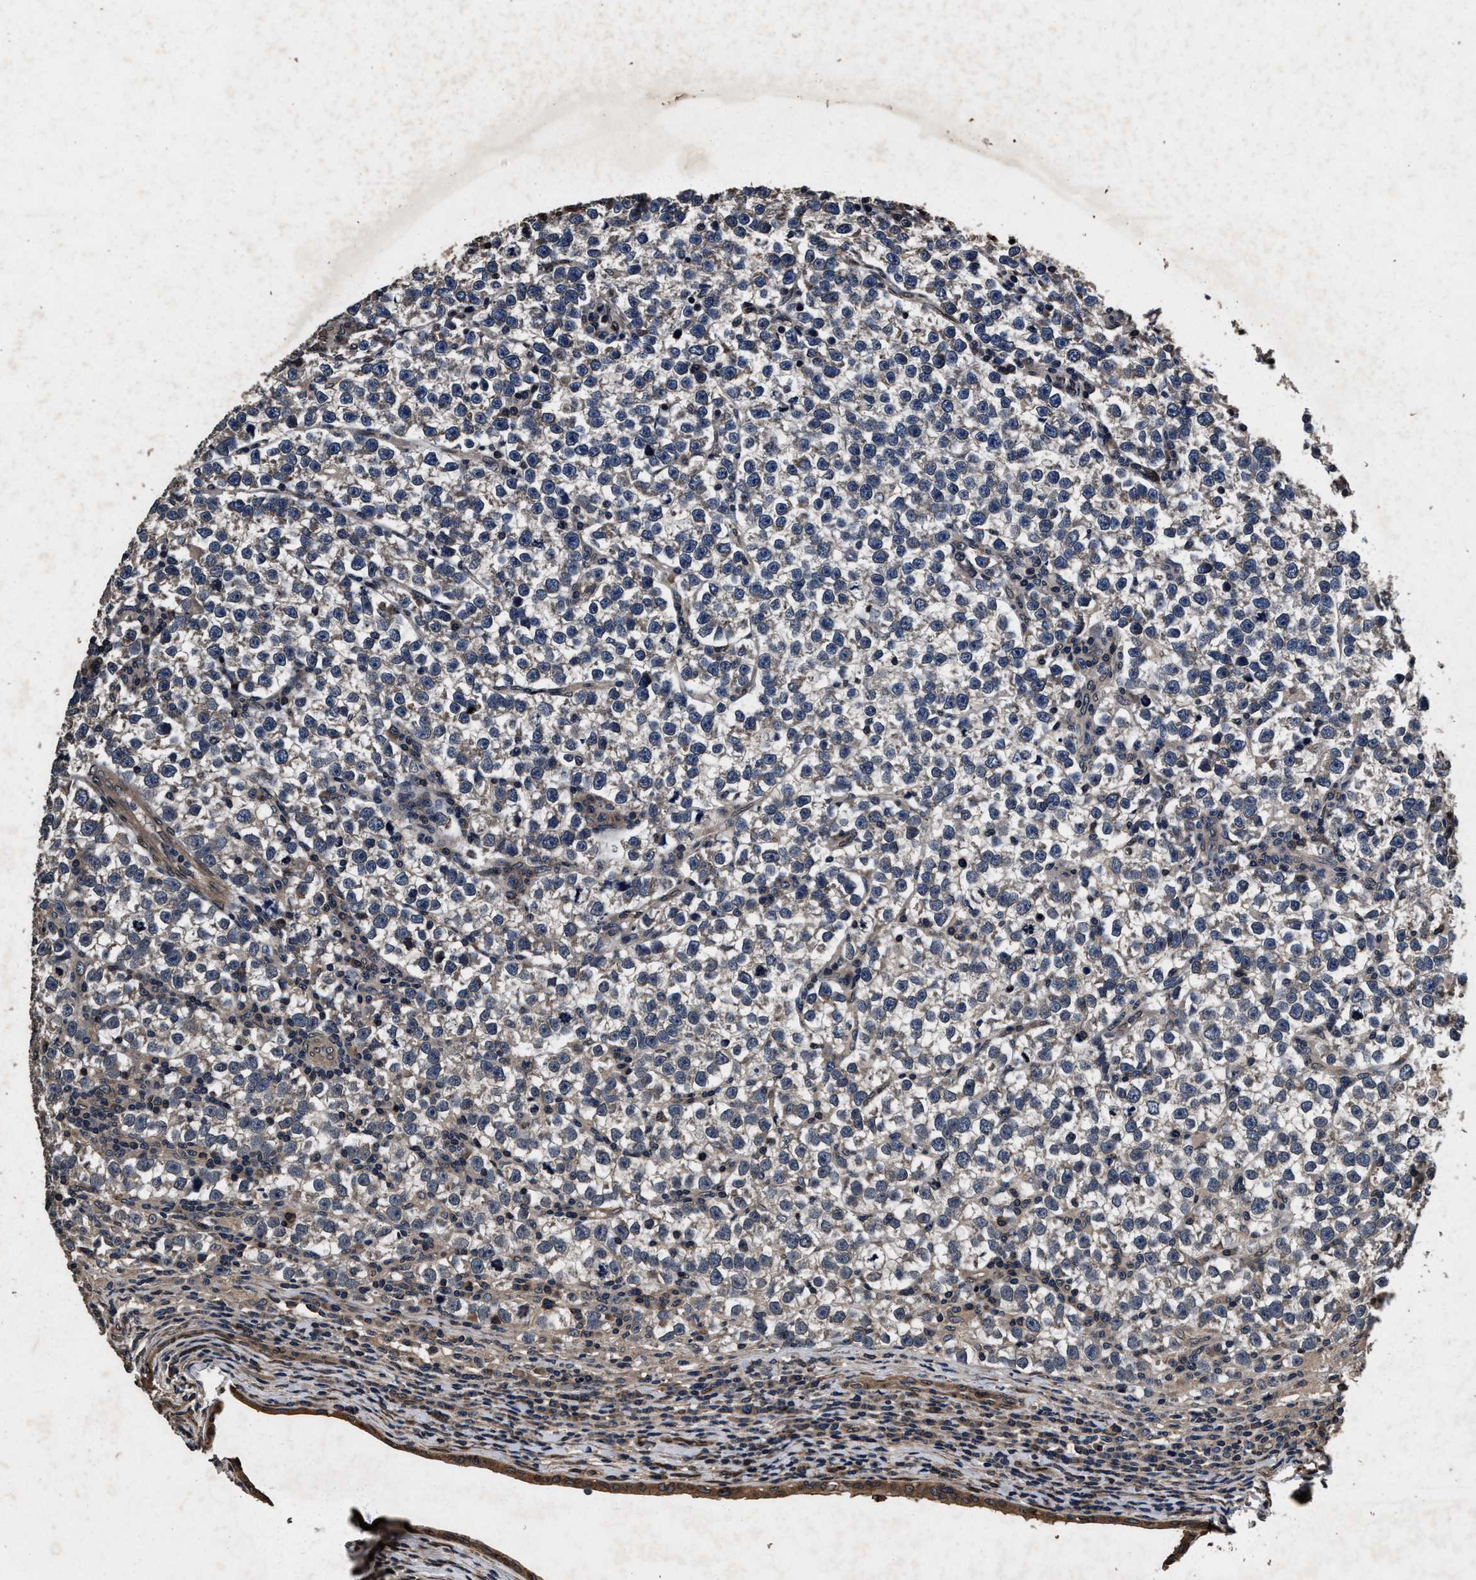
{"staining": {"intensity": "weak", "quantity": "25%-75%", "location": "cytoplasmic/membranous"}, "tissue": "testis cancer", "cell_type": "Tumor cells", "image_type": "cancer", "snomed": [{"axis": "morphology", "description": "Normal tissue, NOS"}, {"axis": "morphology", "description": "Seminoma, NOS"}, {"axis": "topography", "description": "Testis"}], "caption": "Approximately 25%-75% of tumor cells in human testis seminoma demonstrate weak cytoplasmic/membranous protein positivity as visualized by brown immunohistochemical staining.", "gene": "ACCS", "patient": {"sex": "male", "age": 43}}